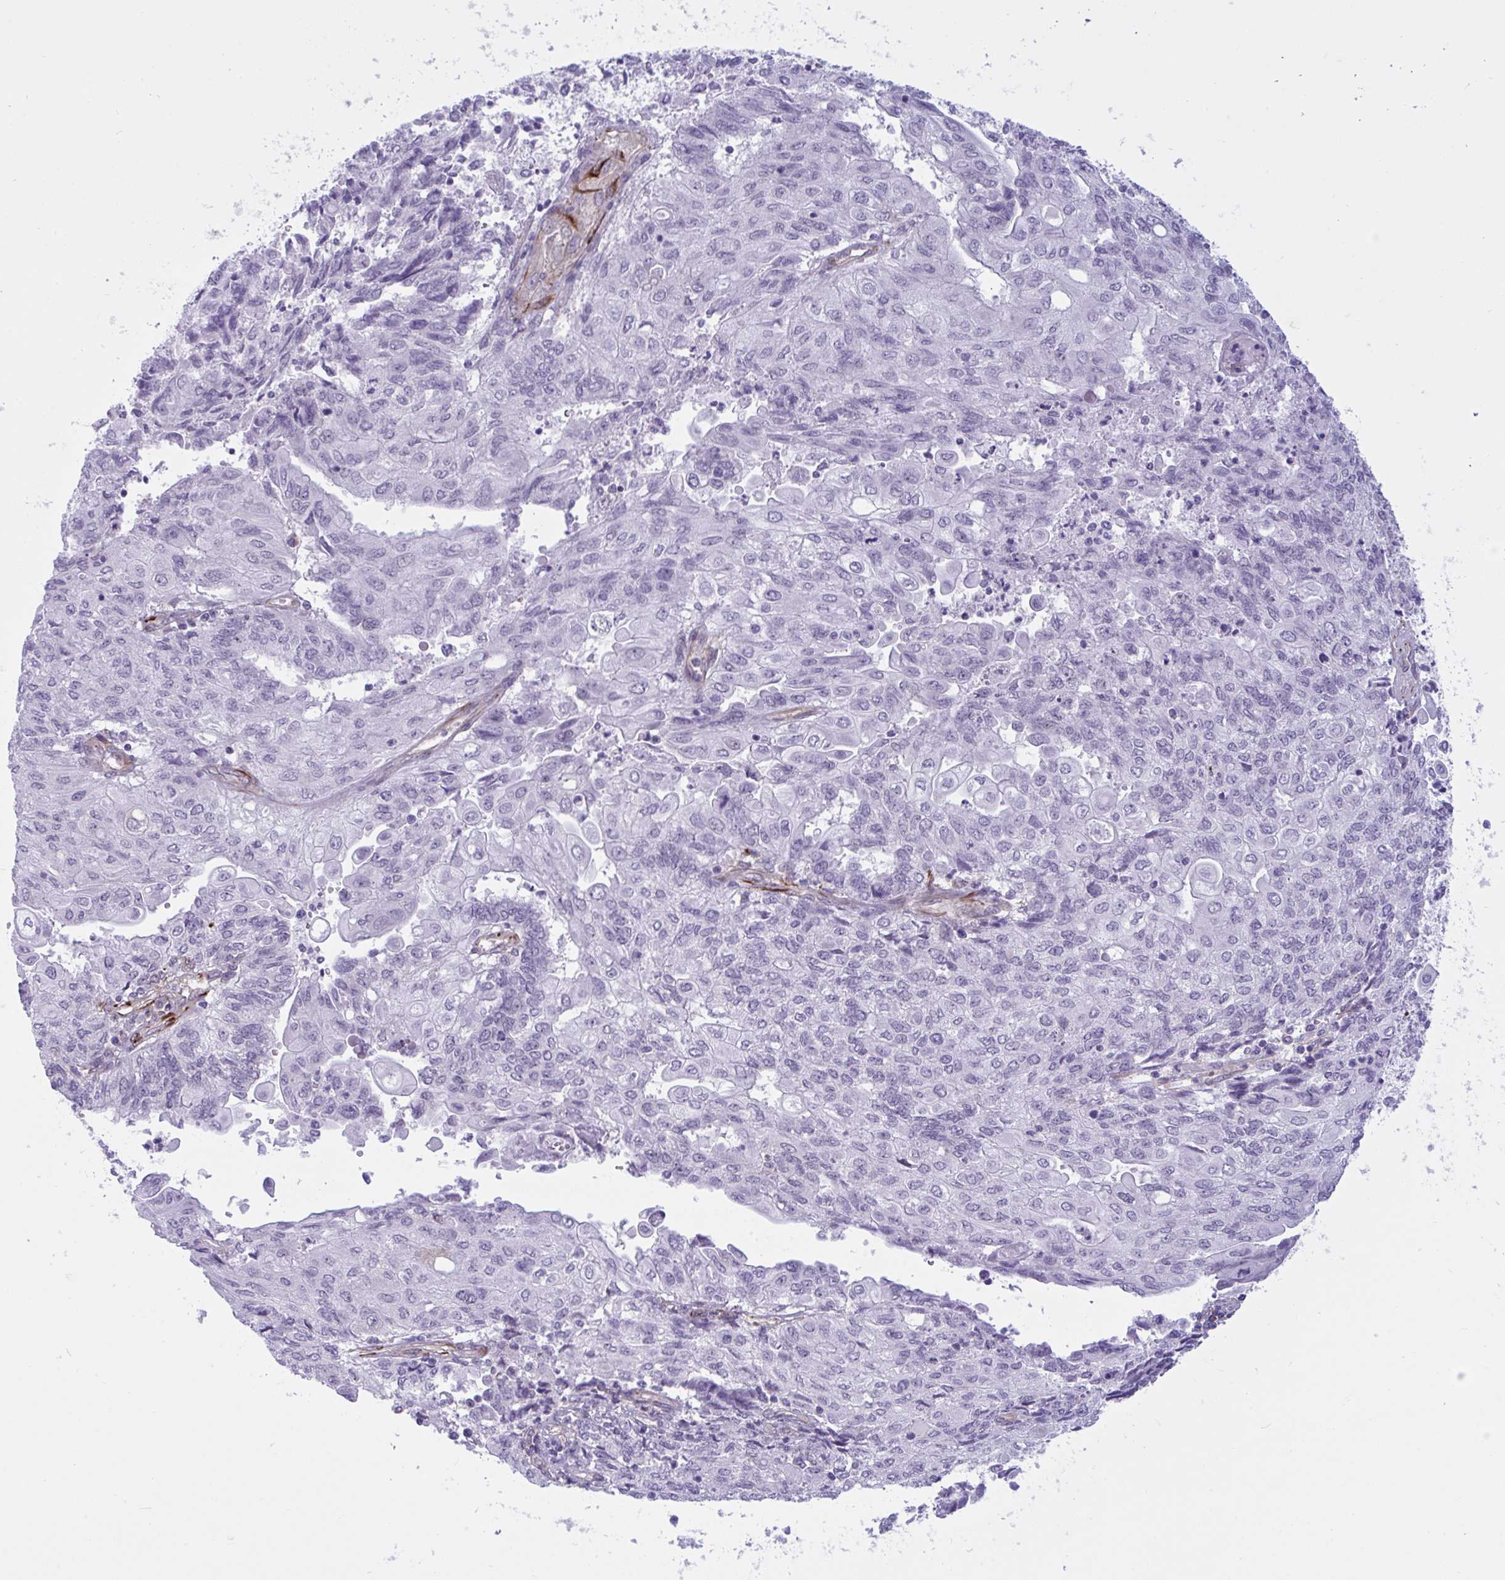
{"staining": {"intensity": "negative", "quantity": "none", "location": "none"}, "tissue": "endometrial cancer", "cell_type": "Tumor cells", "image_type": "cancer", "snomed": [{"axis": "morphology", "description": "Adenocarcinoma, NOS"}, {"axis": "topography", "description": "Endometrium"}], "caption": "Immunohistochemical staining of human adenocarcinoma (endometrial) reveals no significant staining in tumor cells.", "gene": "PRRT4", "patient": {"sex": "female", "age": 54}}